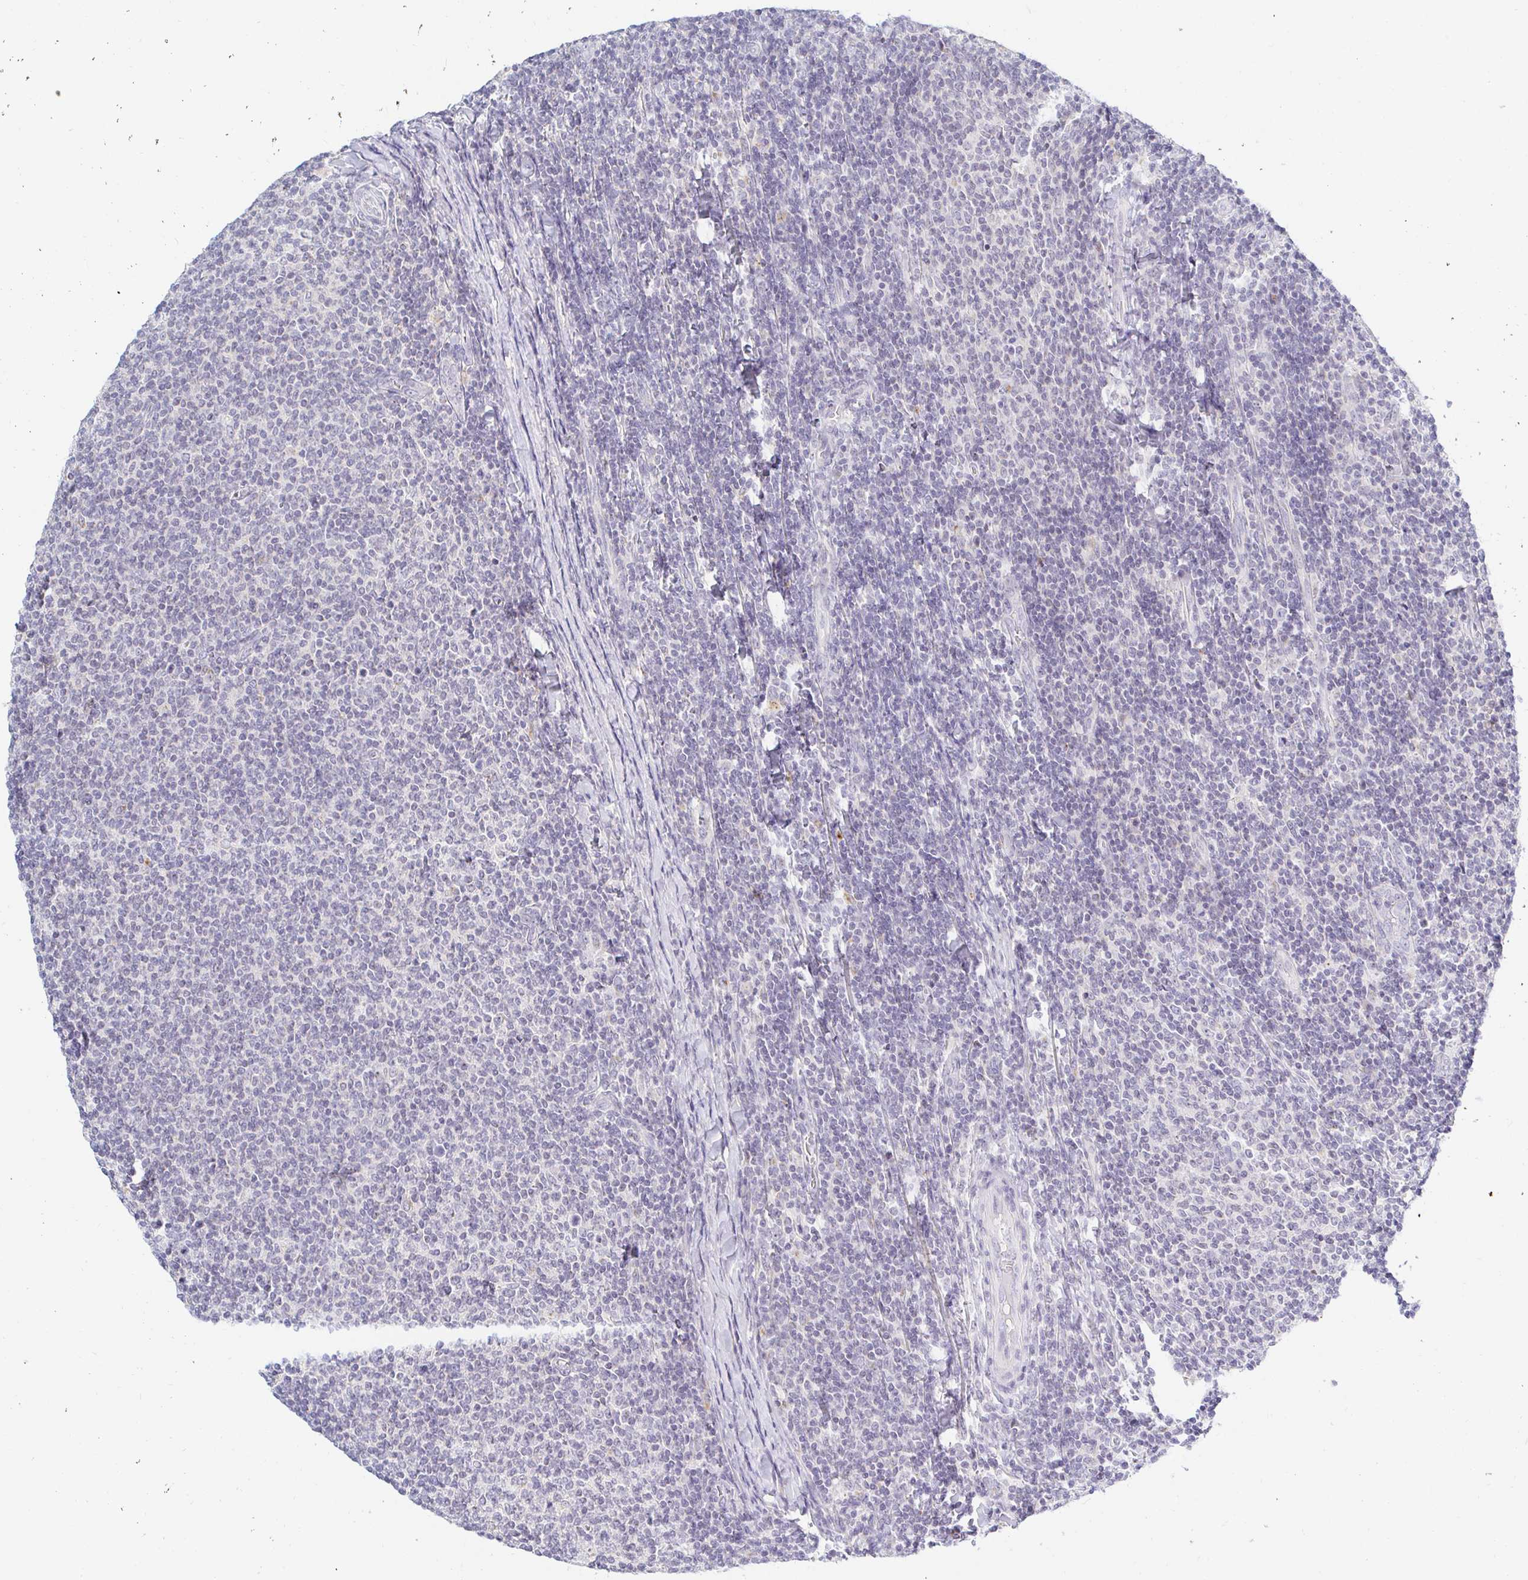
{"staining": {"intensity": "negative", "quantity": "none", "location": "none"}, "tissue": "lymphoma", "cell_type": "Tumor cells", "image_type": "cancer", "snomed": [{"axis": "morphology", "description": "Malignant lymphoma, non-Hodgkin's type, Low grade"}, {"axis": "topography", "description": "Lymph node"}], "caption": "Tumor cells show no significant protein expression in lymphoma. (DAB immunohistochemistry (IHC) with hematoxylin counter stain).", "gene": "OR51D1", "patient": {"sex": "male", "age": 52}}